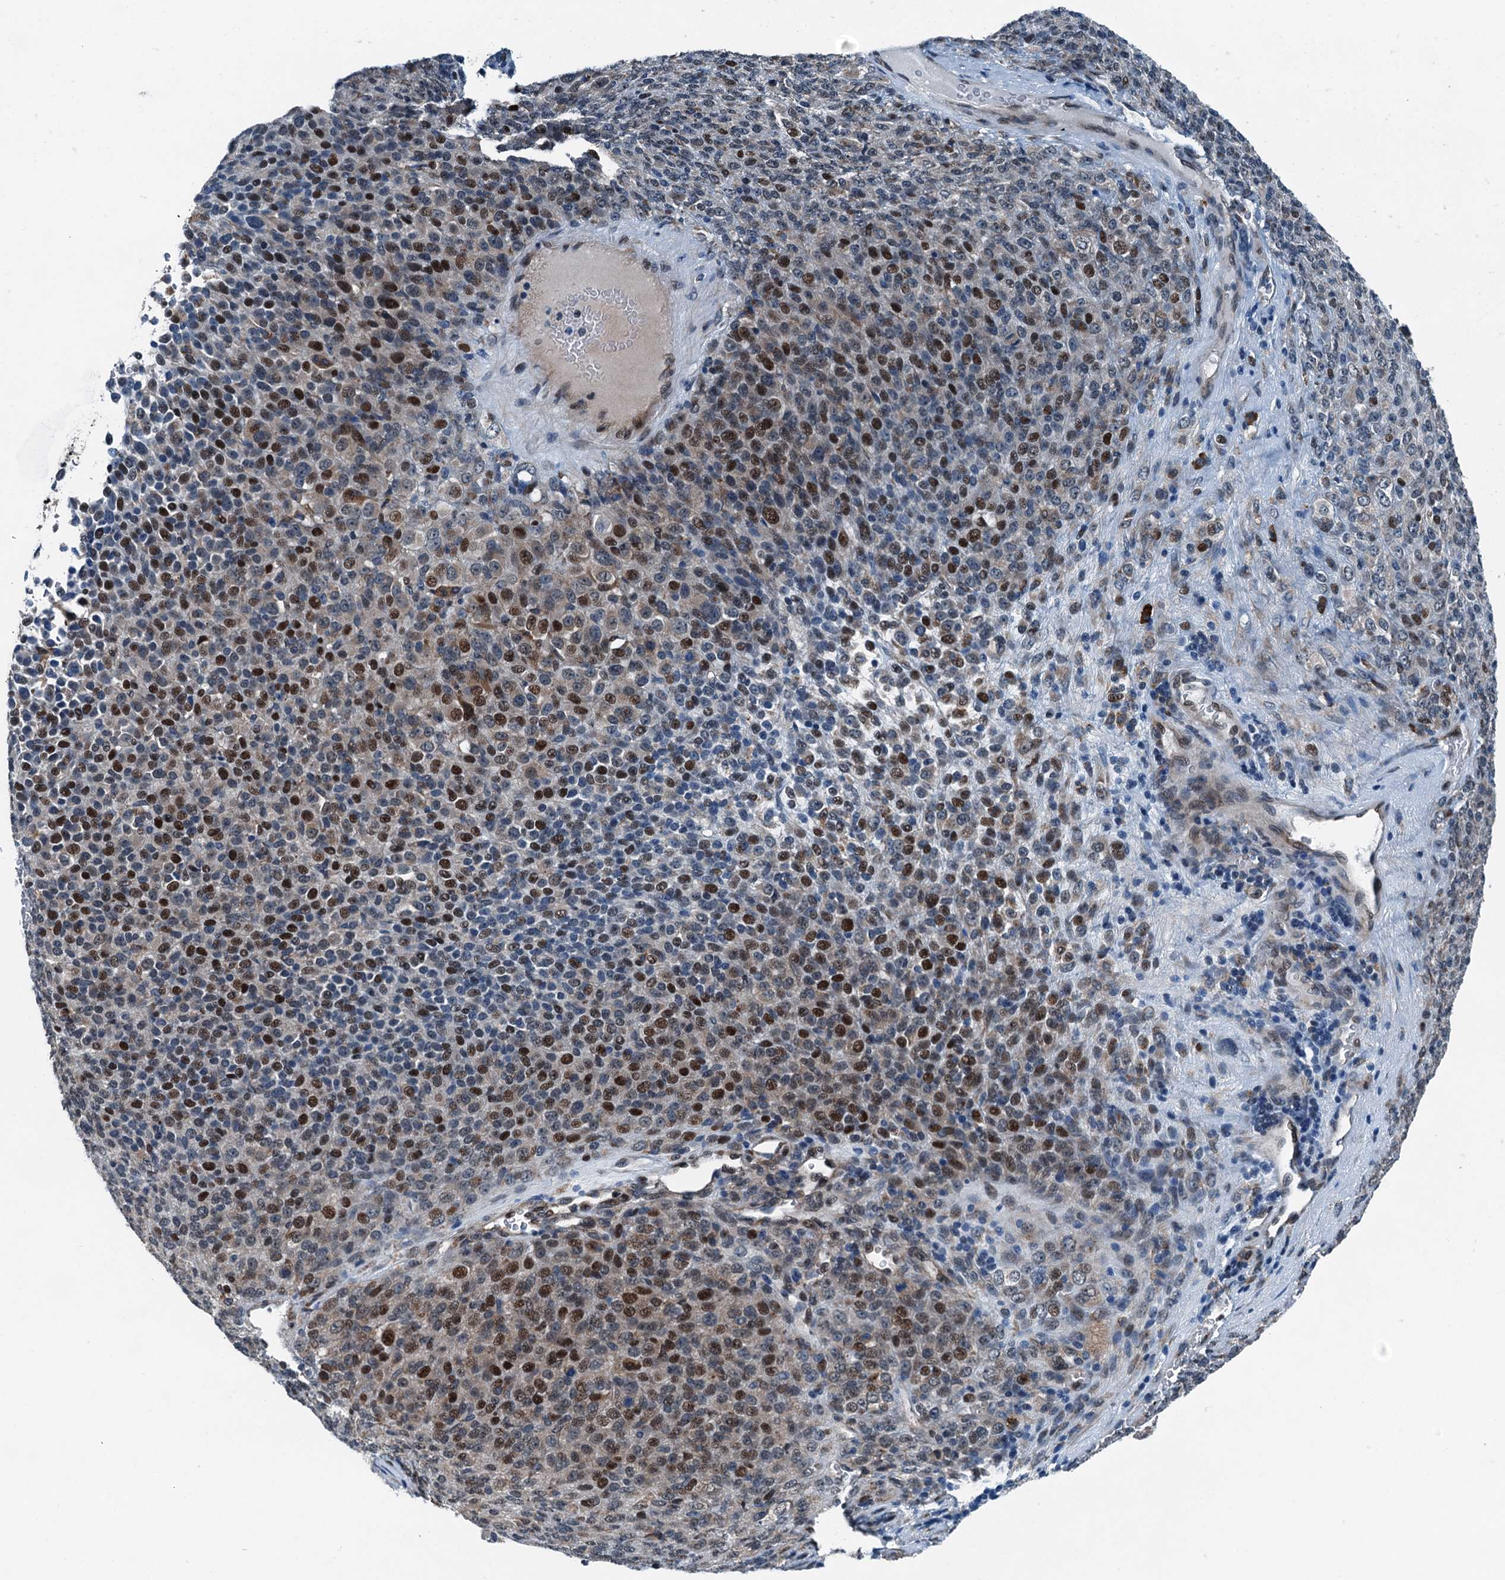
{"staining": {"intensity": "moderate", "quantity": "25%-75%", "location": "nuclear"}, "tissue": "melanoma", "cell_type": "Tumor cells", "image_type": "cancer", "snomed": [{"axis": "morphology", "description": "Malignant melanoma, Metastatic site"}, {"axis": "topography", "description": "Brain"}], "caption": "Protein analysis of malignant melanoma (metastatic site) tissue exhibits moderate nuclear expression in approximately 25%-75% of tumor cells.", "gene": "TAMALIN", "patient": {"sex": "female", "age": 56}}